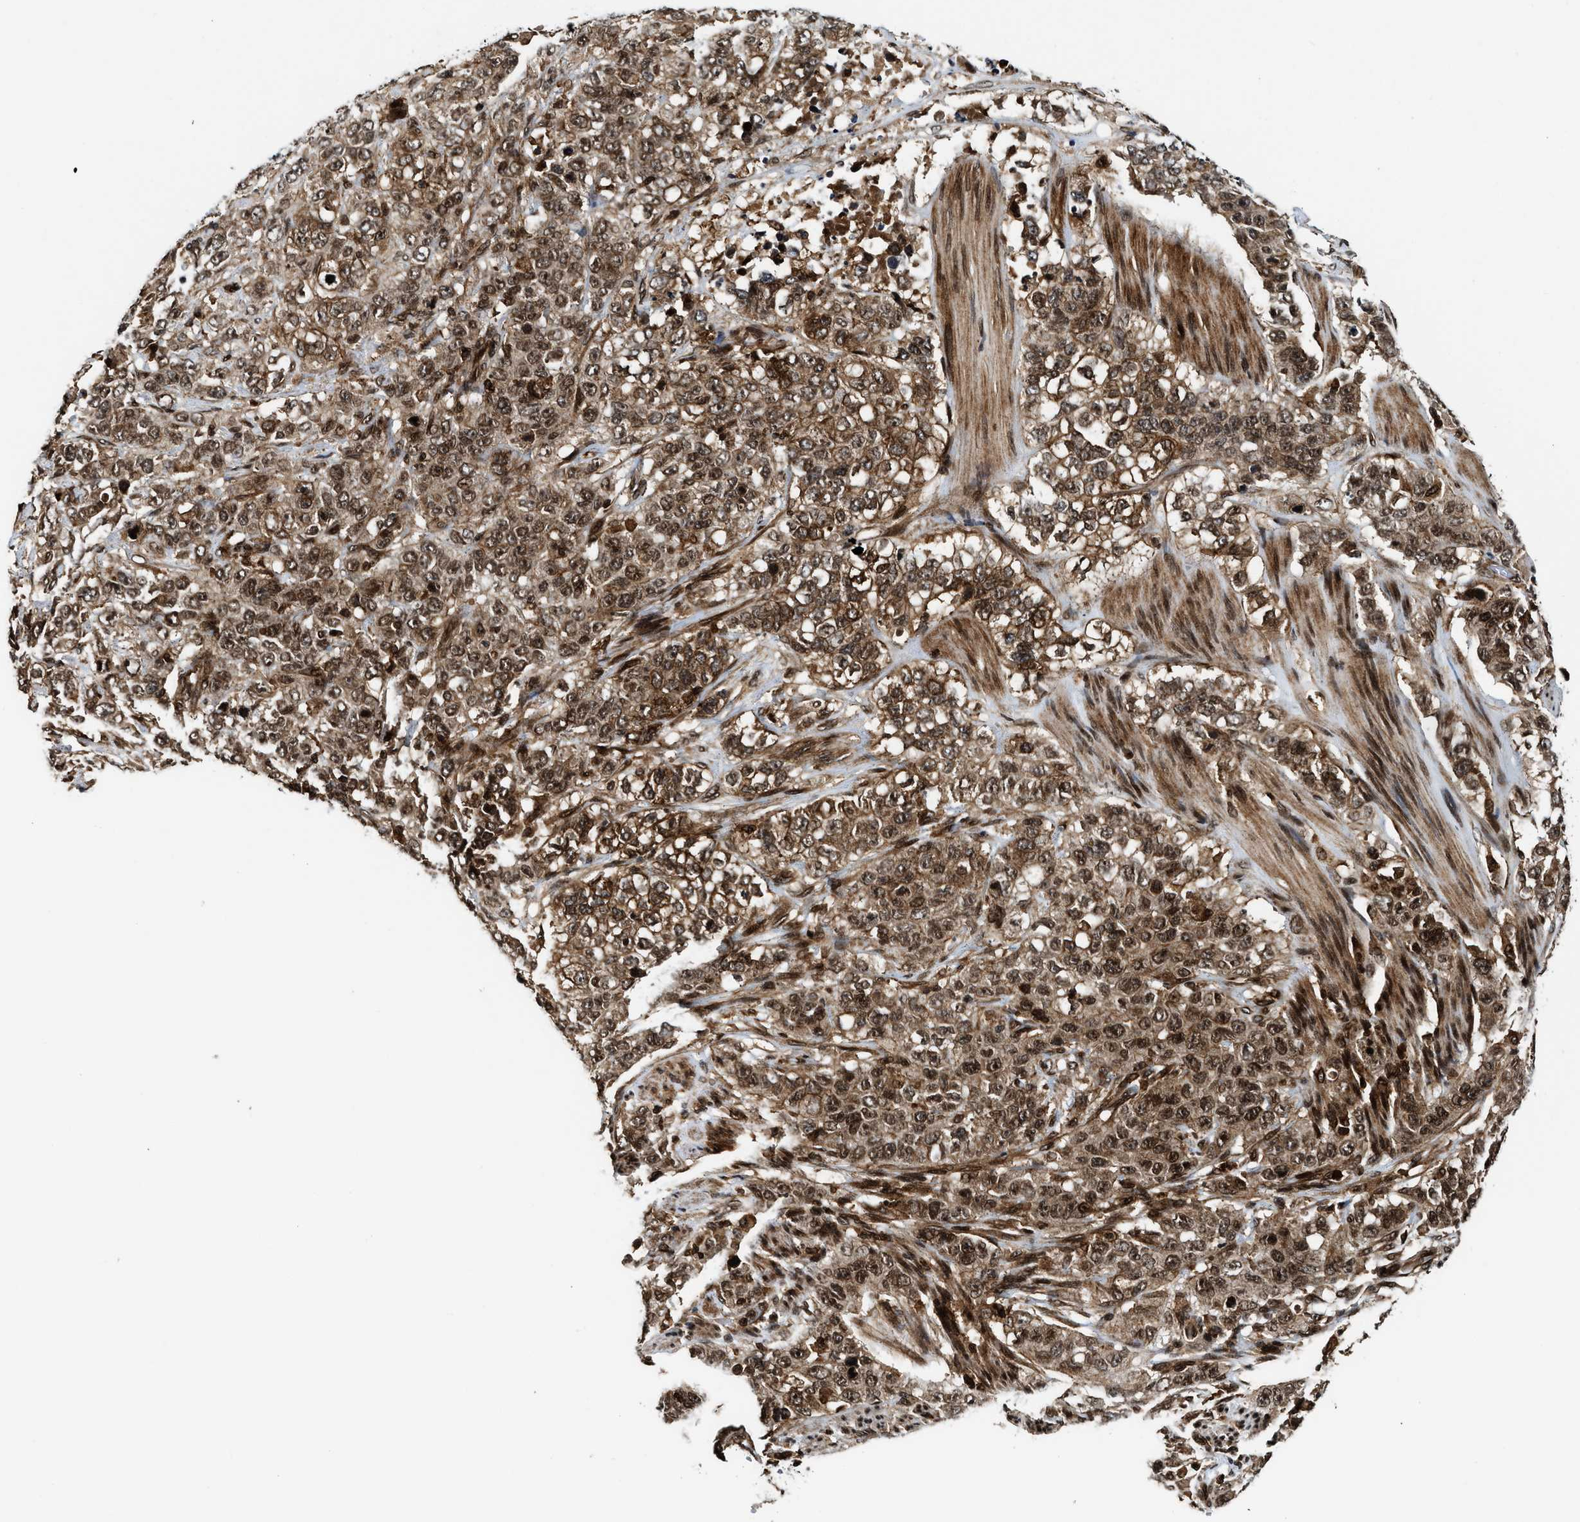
{"staining": {"intensity": "moderate", "quantity": ">75%", "location": "cytoplasmic/membranous,nuclear"}, "tissue": "stomach cancer", "cell_type": "Tumor cells", "image_type": "cancer", "snomed": [{"axis": "morphology", "description": "Adenocarcinoma, NOS"}, {"axis": "topography", "description": "Stomach"}], "caption": "Protein staining reveals moderate cytoplasmic/membranous and nuclear staining in approximately >75% of tumor cells in stomach cancer.", "gene": "MDM2", "patient": {"sex": "male", "age": 48}}